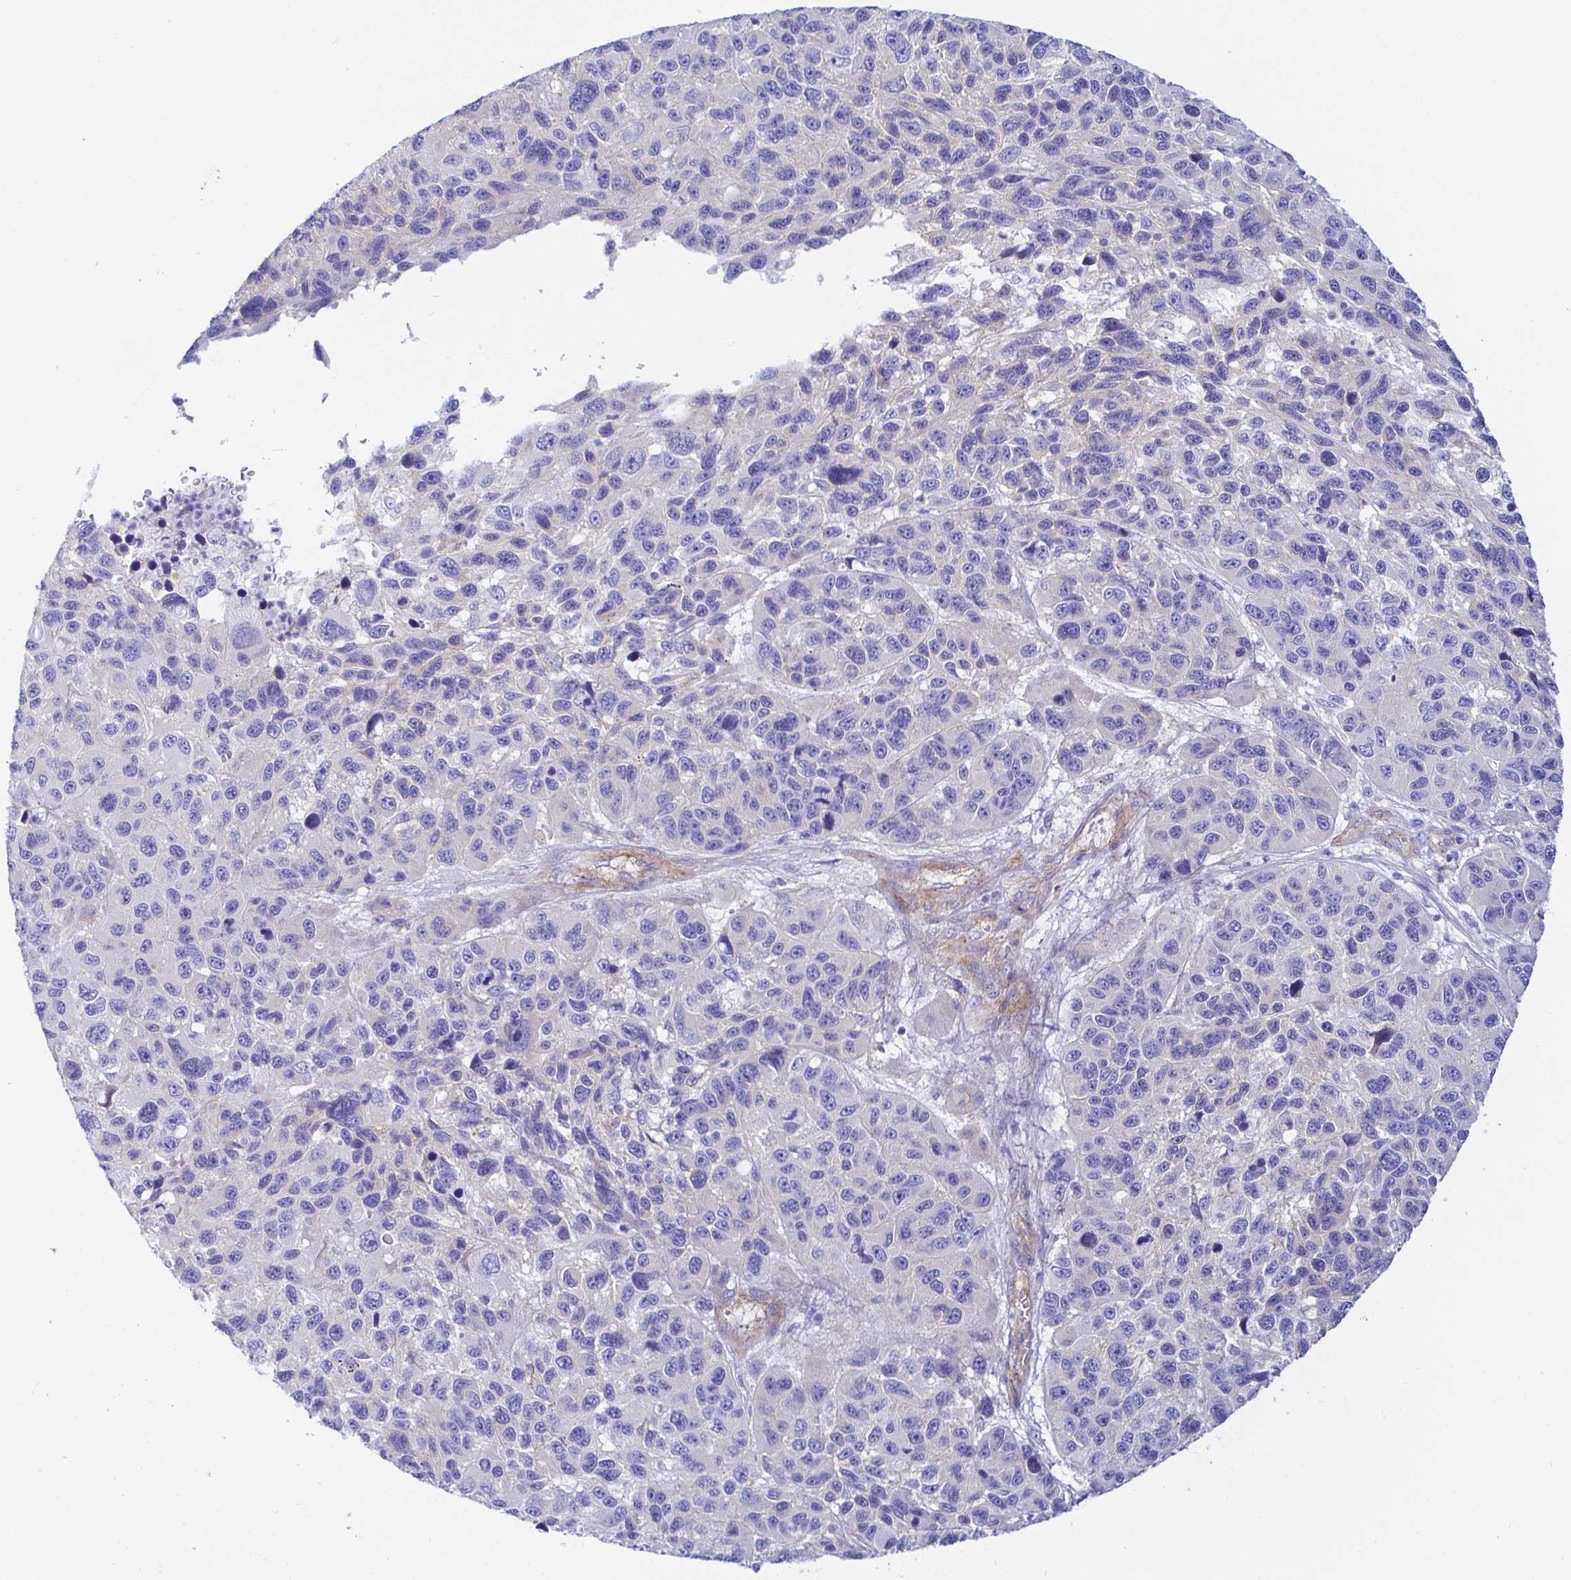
{"staining": {"intensity": "negative", "quantity": "none", "location": "none"}, "tissue": "melanoma", "cell_type": "Tumor cells", "image_type": "cancer", "snomed": [{"axis": "morphology", "description": "Malignant melanoma, NOS"}, {"axis": "topography", "description": "Skin"}], "caption": "Immunohistochemistry (IHC) image of malignant melanoma stained for a protein (brown), which exhibits no staining in tumor cells.", "gene": "ARL4D", "patient": {"sex": "male", "age": 53}}